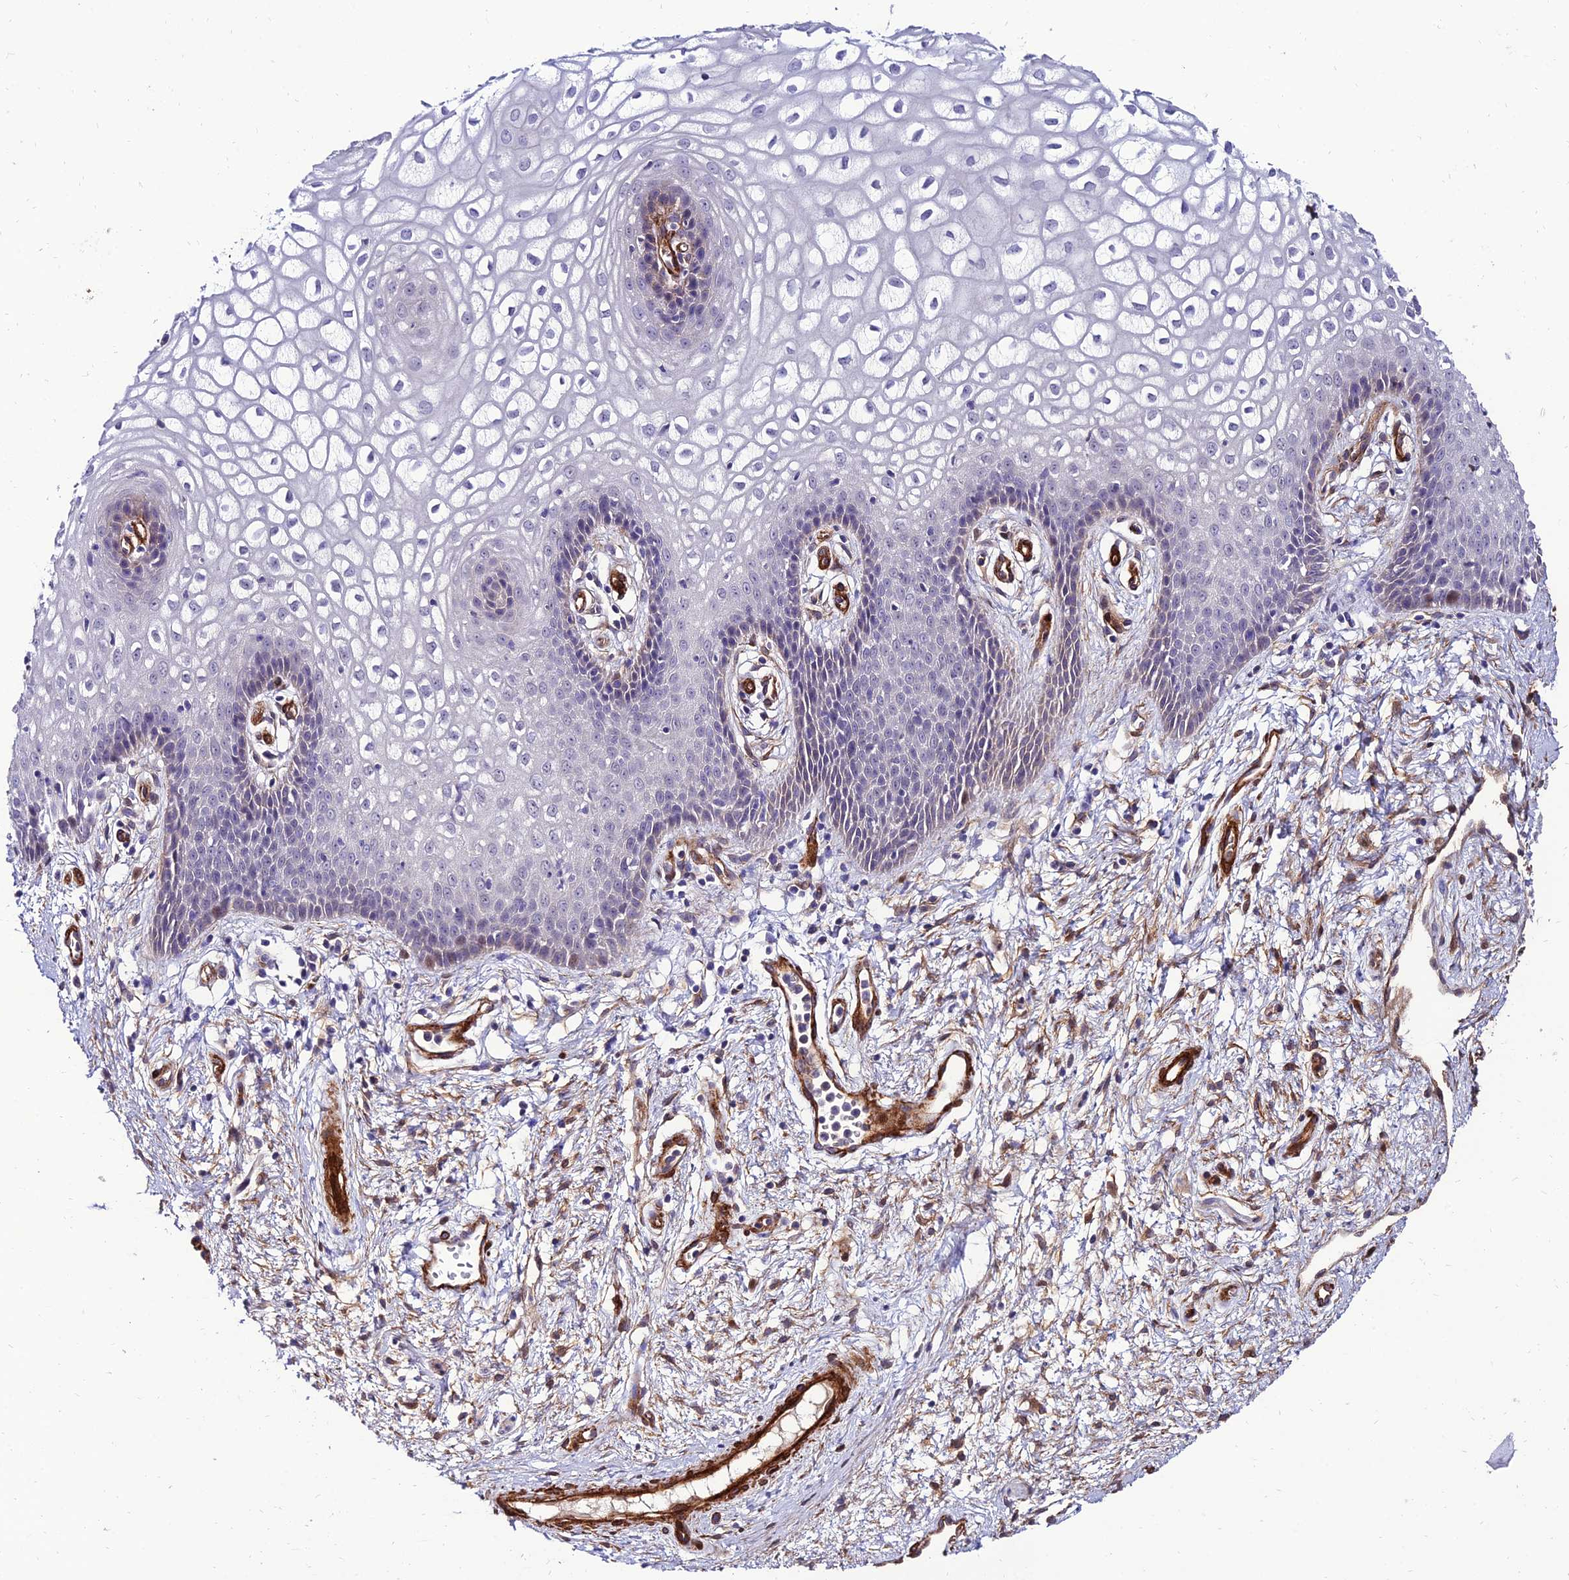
{"staining": {"intensity": "weak", "quantity": "<25%", "location": "nuclear"}, "tissue": "vagina", "cell_type": "Squamous epithelial cells", "image_type": "normal", "snomed": [{"axis": "morphology", "description": "Normal tissue, NOS"}, {"axis": "topography", "description": "Vagina"}], "caption": "Protein analysis of benign vagina demonstrates no significant expression in squamous epithelial cells. The staining is performed using DAB brown chromogen with nuclei counter-stained in using hematoxylin.", "gene": "ALDH3B2", "patient": {"sex": "female", "age": 34}}